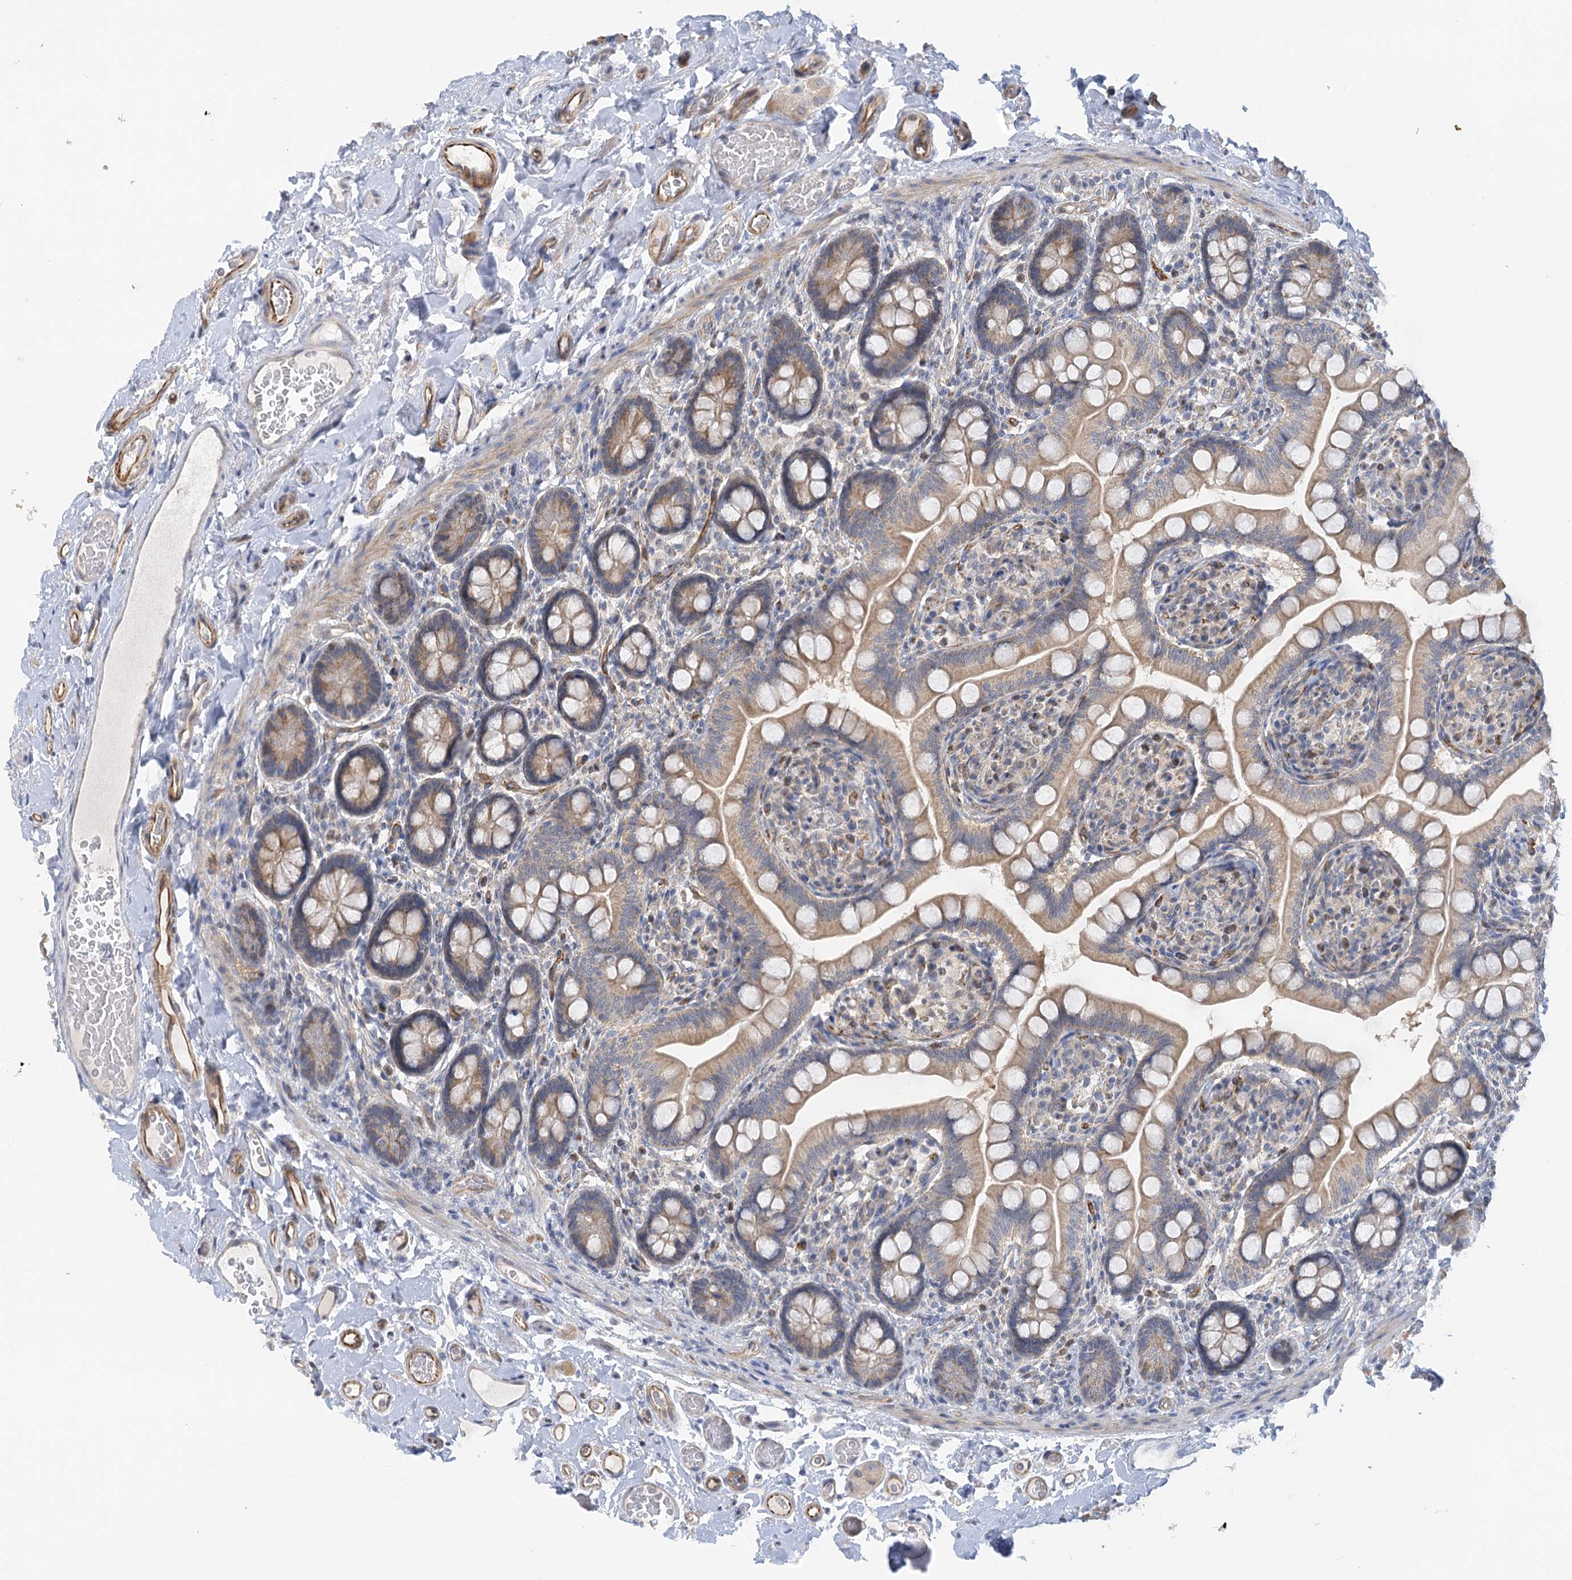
{"staining": {"intensity": "moderate", "quantity": ">75%", "location": "cytoplasmic/membranous"}, "tissue": "small intestine", "cell_type": "Glandular cells", "image_type": "normal", "snomed": [{"axis": "morphology", "description": "Normal tissue, NOS"}, {"axis": "topography", "description": "Small intestine"}], "caption": "Immunohistochemistry of normal human small intestine reveals medium levels of moderate cytoplasmic/membranous positivity in about >75% of glandular cells. The staining was performed using DAB (3,3'-diaminobenzidine), with brown indicating positive protein expression. Nuclei are stained blue with hematoxylin.", "gene": "NELL2", "patient": {"sex": "female", "age": 64}}